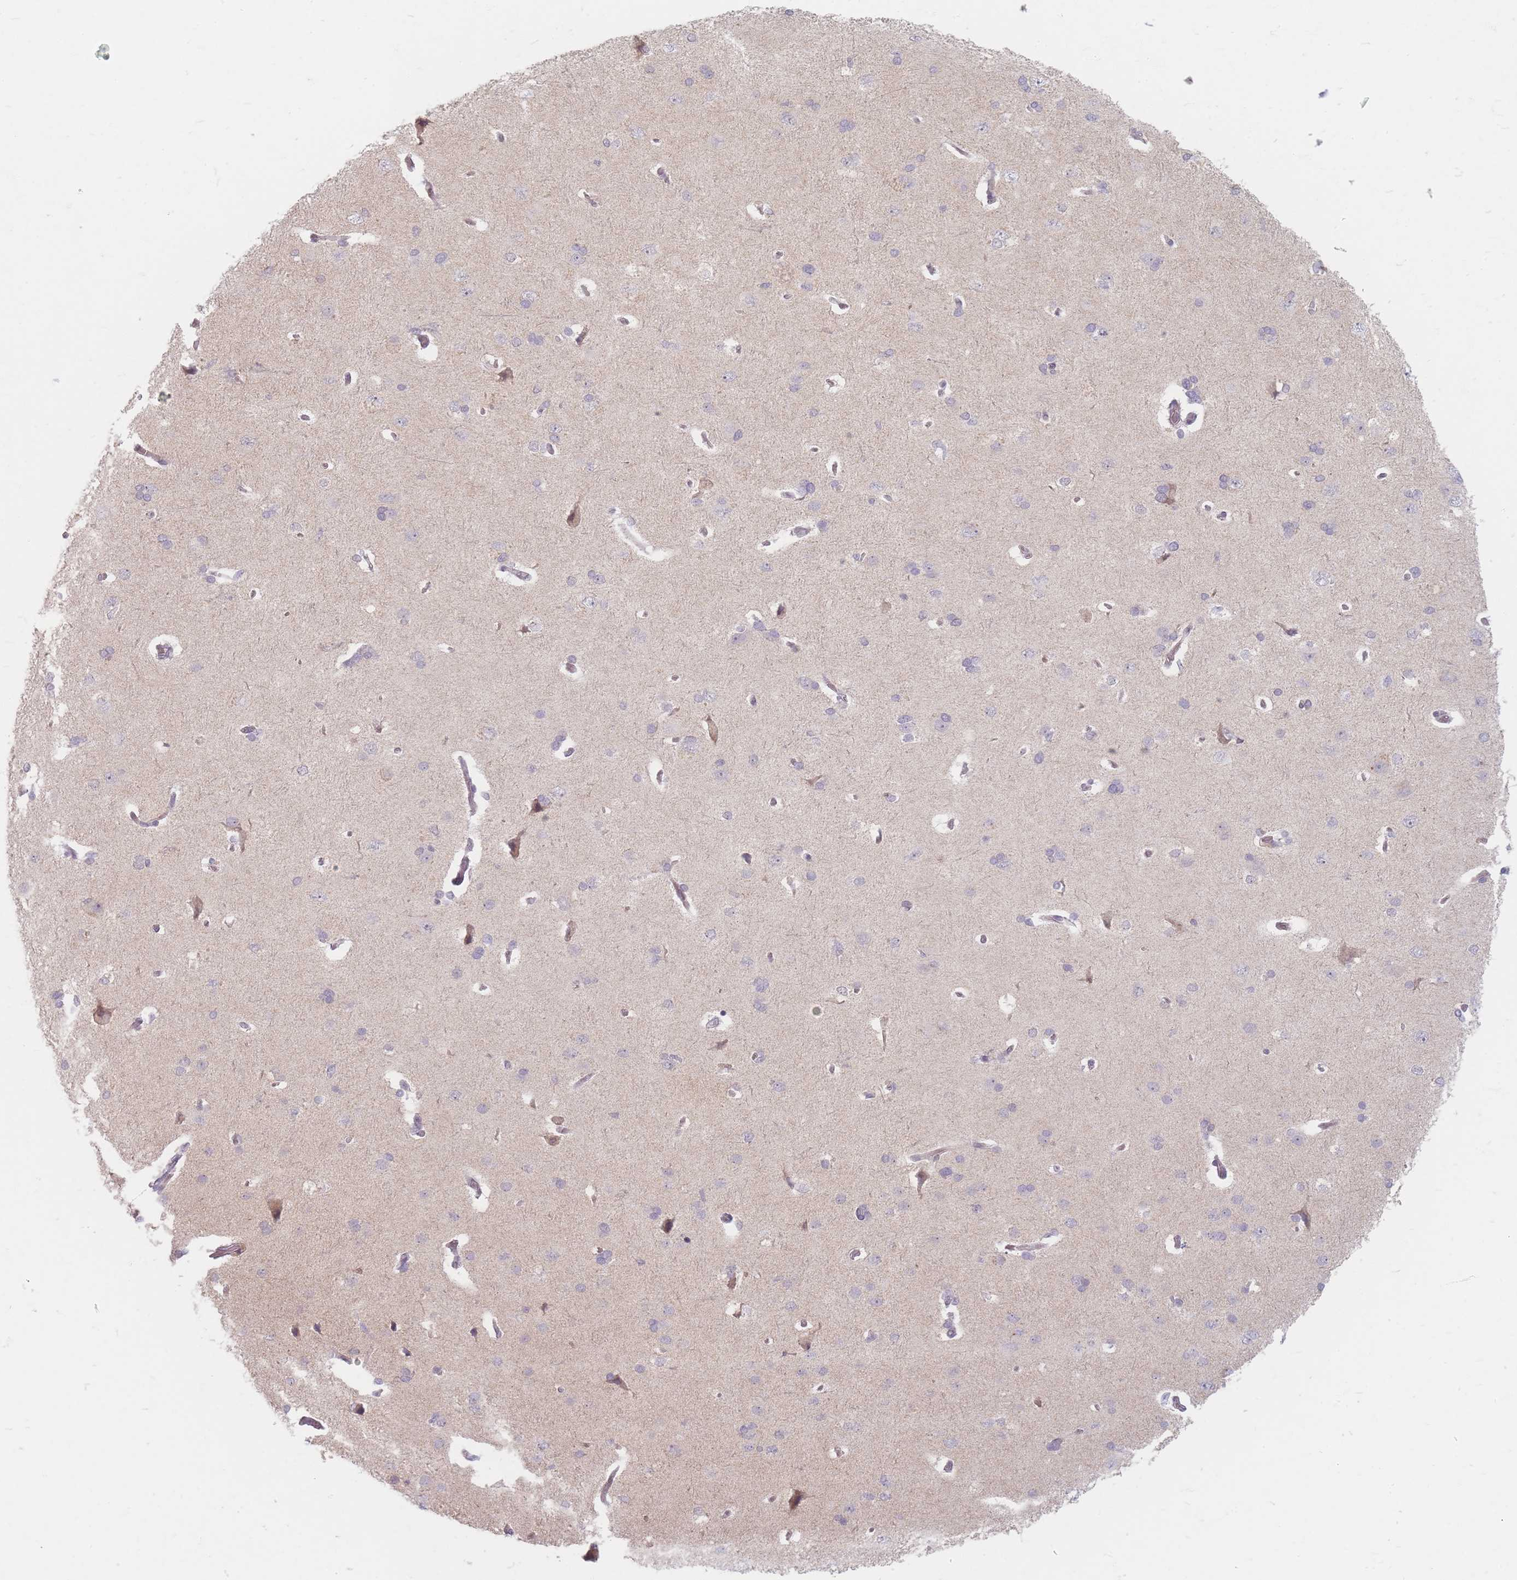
{"staining": {"intensity": "negative", "quantity": "none", "location": "none"}, "tissue": "cerebral cortex", "cell_type": "Endothelial cells", "image_type": "normal", "snomed": [{"axis": "morphology", "description": "Normal tissue, NOS"}, {"axis": "topography", "description": "Cerebral cortex"}], "caption": "Immunohistochemistry photomicrograph of benign human cerebral cortex stained for a protein (brown), which shows no positivity in endothelial cells.", "gene": "GABRA6", "patient": {"sex": "male", "age": 62}}